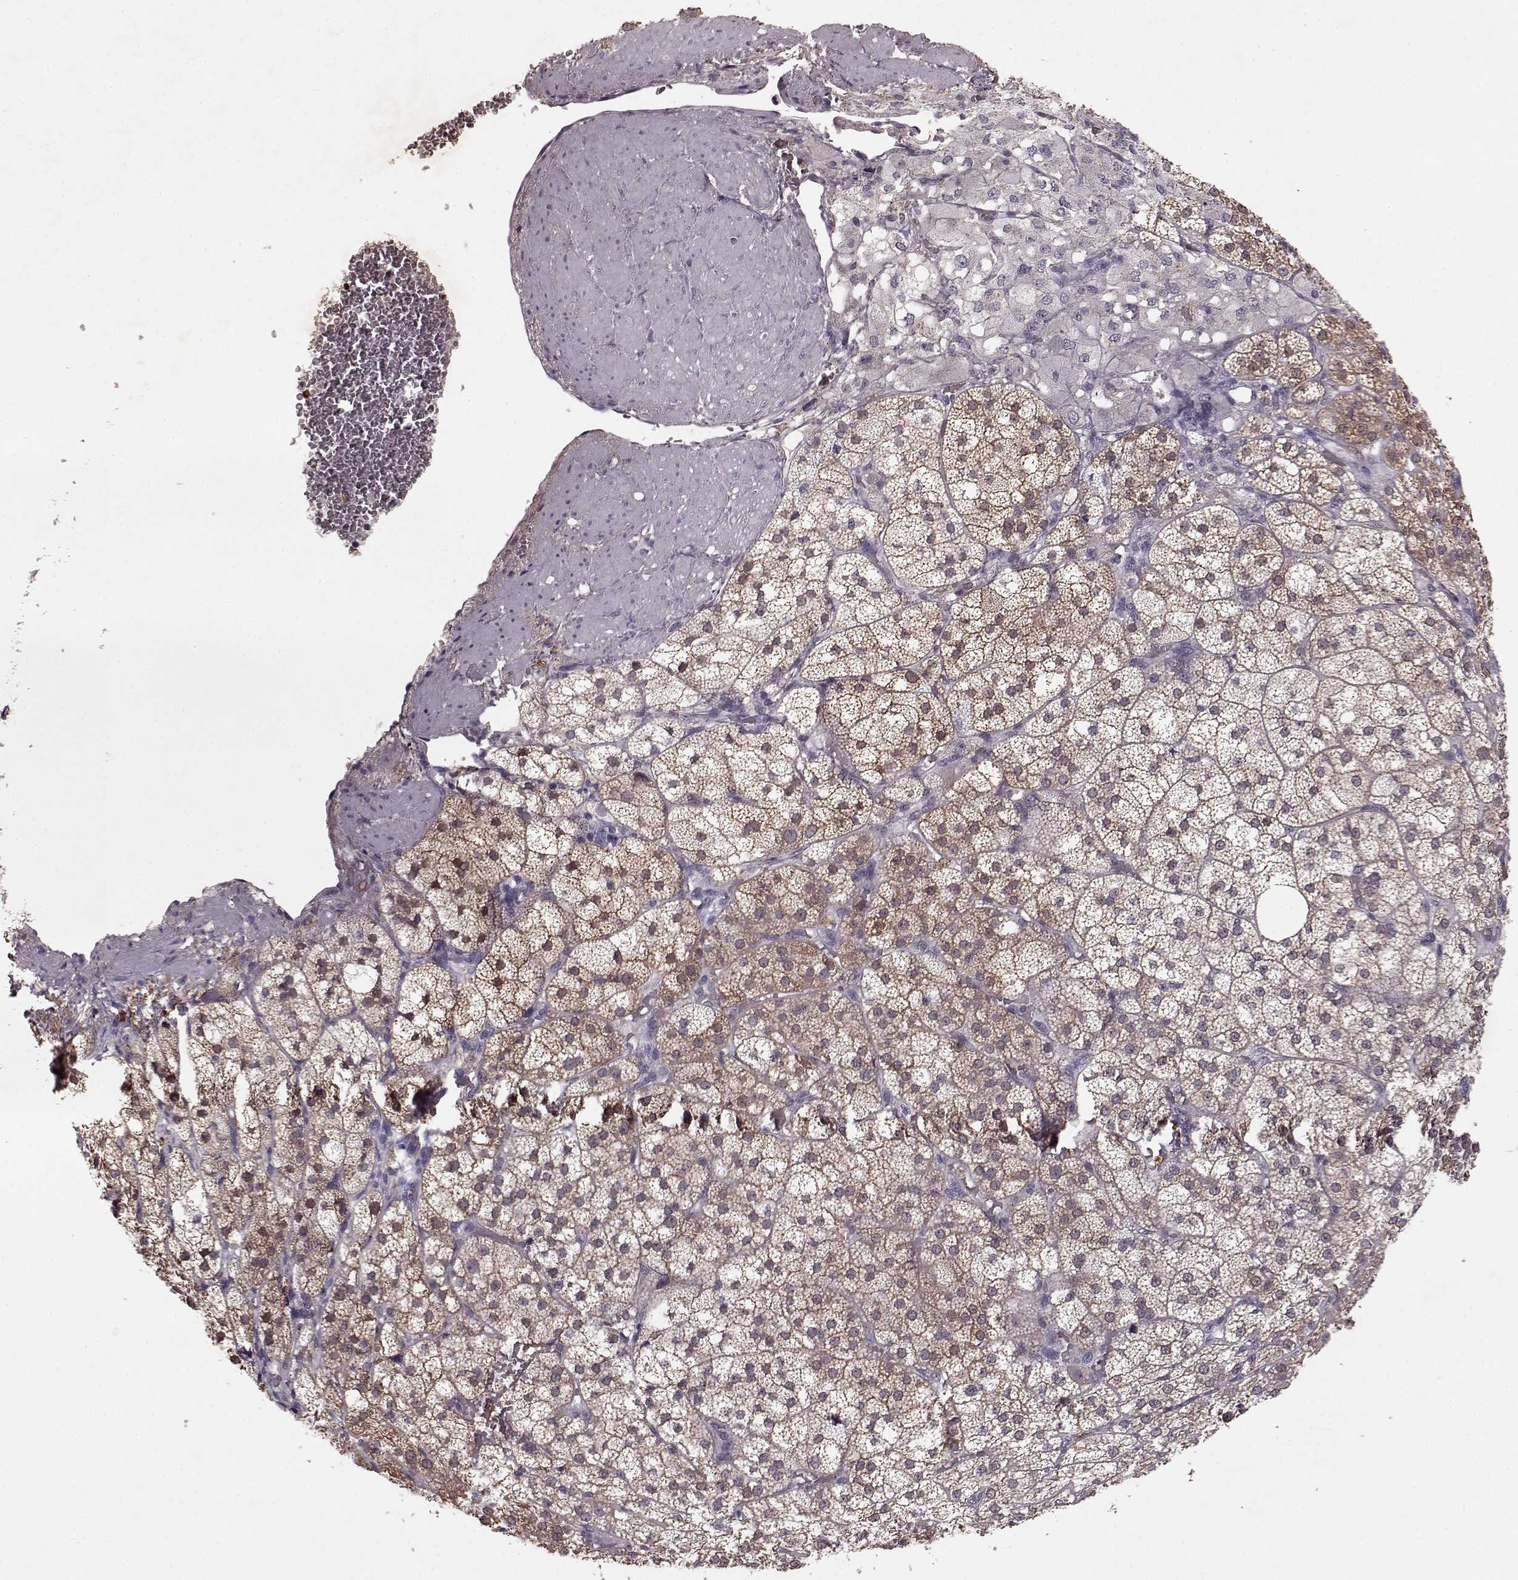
{"staining": {"intensity": "moderate", "quantity": "25%-75%", "location": "cytoplasmic/membranous"}, "tissue": "adrenal gland", "cell_type": "Glandular cells", "image_type": "normal", "snomed": [{"axis": "morphology", "description": "Normal tissue, NOS"}, {"axis": "topography", "description": "Adrenal gland"}], "caption": "Immunohistochemistry of unremarkable human adrenal gland exhibits medium levels of moderate cytoplasmic/membranous staining in about 25%-75% of glandular cells.", "gene": "FRRS1L", "patient": {"sex": "female", "age": 60}}